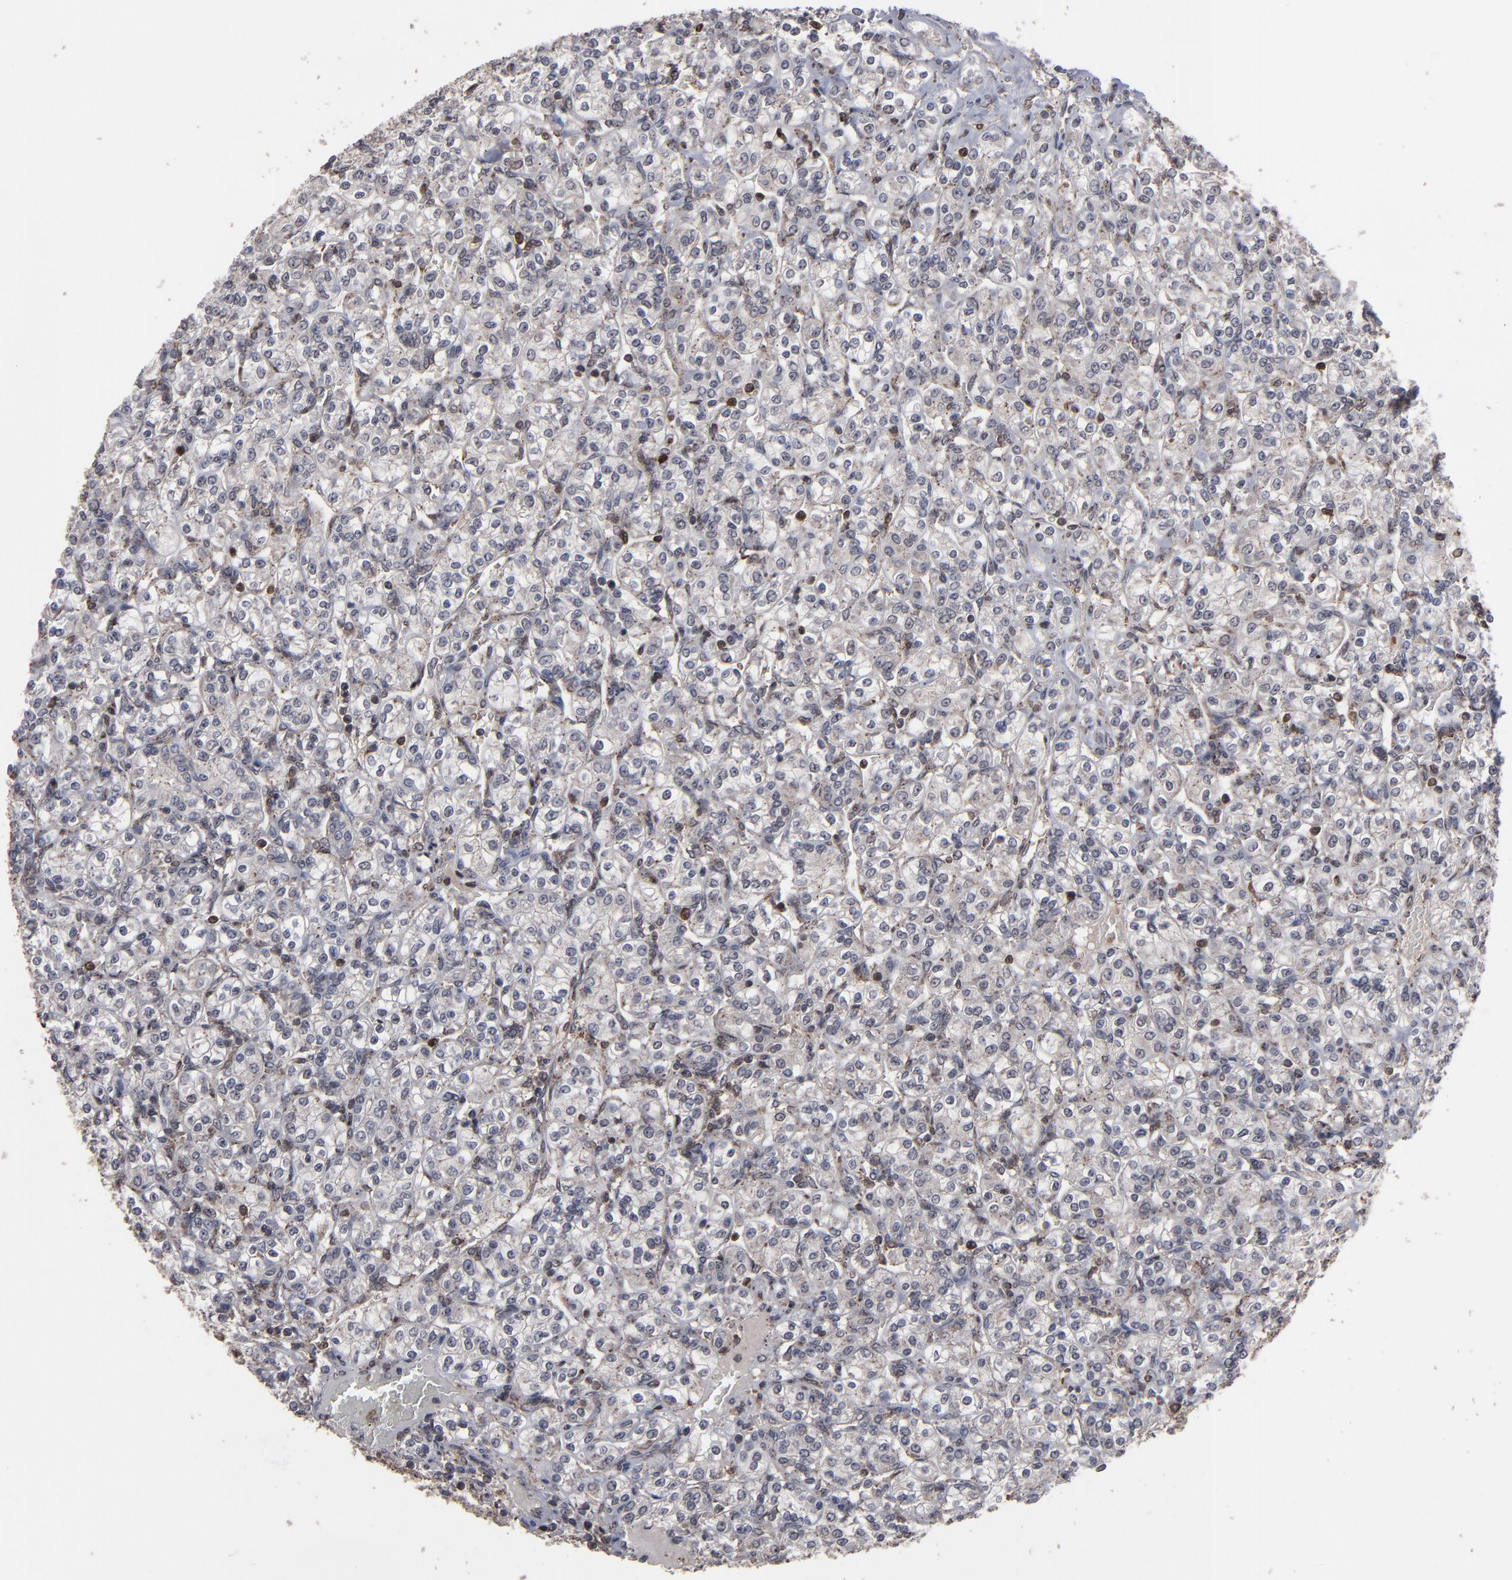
{"staining": {"intensity": "weak", "quantity": "<25%", "location": "cytoplasmic/membranous"}, "tissue": "renal cancer", "cell_type": "Tumor cells", "image_type": "cancer", "snomed": [{"axis": "morphology", "description": "Adenocarcinoma, NOS"}, {"axis": "topography", "description": "Kidney"}], "caption": "Tumor cells are negative for protein expression in human renal adenocarcinoma.", "gene": "KIAA2026", "patient": {"sex": "male", "age": 77}}